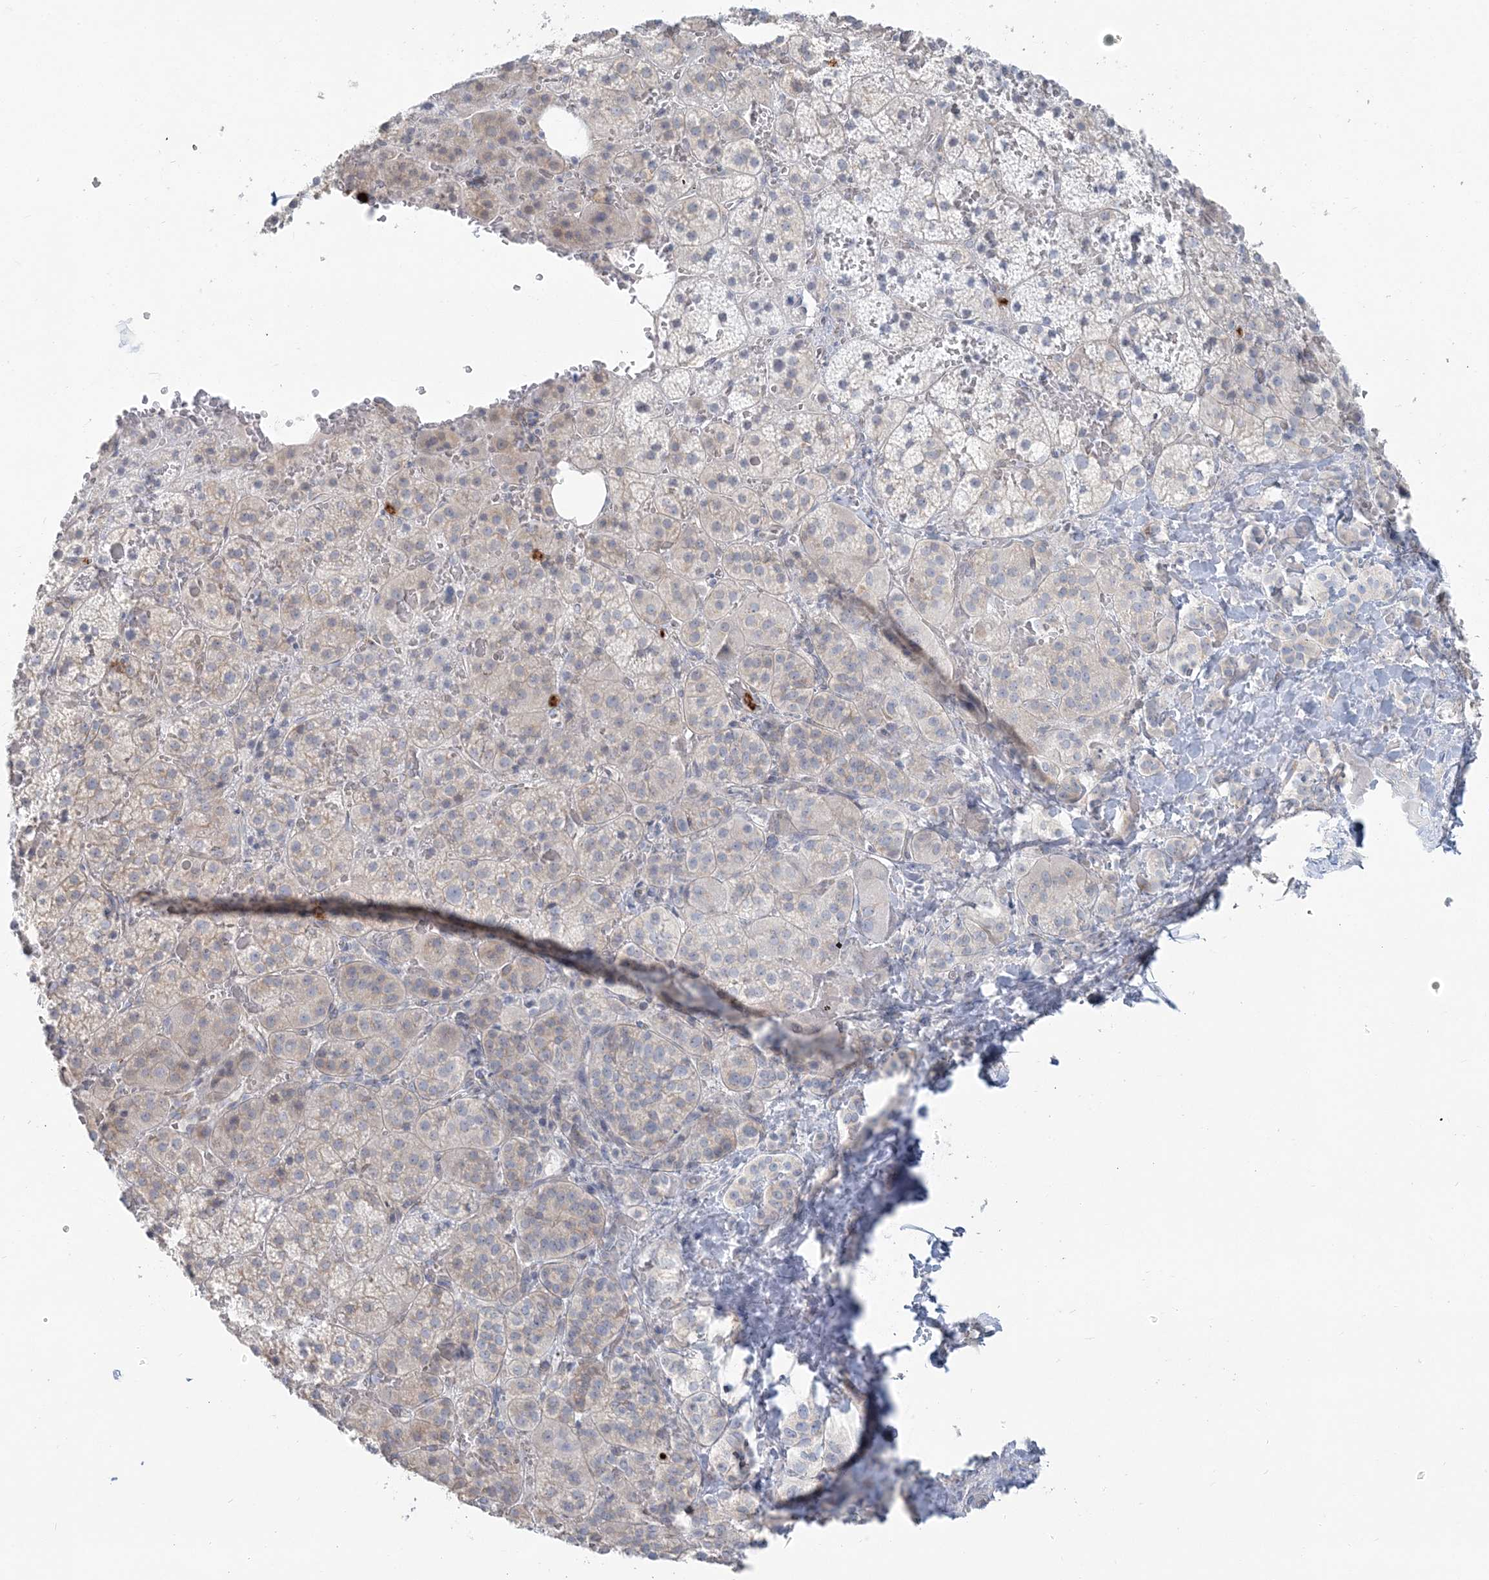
{"staining": {"intensity": "weak", "quantity": "<25%", "location": "cytoplasmic/membranous"}, "tissue": "adrenal gland", "cell_type": "Glandular cells", "image_type": "normal", "snomed": [{"axis": "morphology", "description": "Normal tissue, NOS"}, {"axis": "topography", "description": "Adrenal gland"}], "caption": "Immunohistochemistry of benign adrenal gland exhibits no positivity in glandular cells. (Immunohistochemistry, brightfield microscopy, high magnification).", "gene": "CCNJ", "patient": {"sex": "female", "age": 59}}